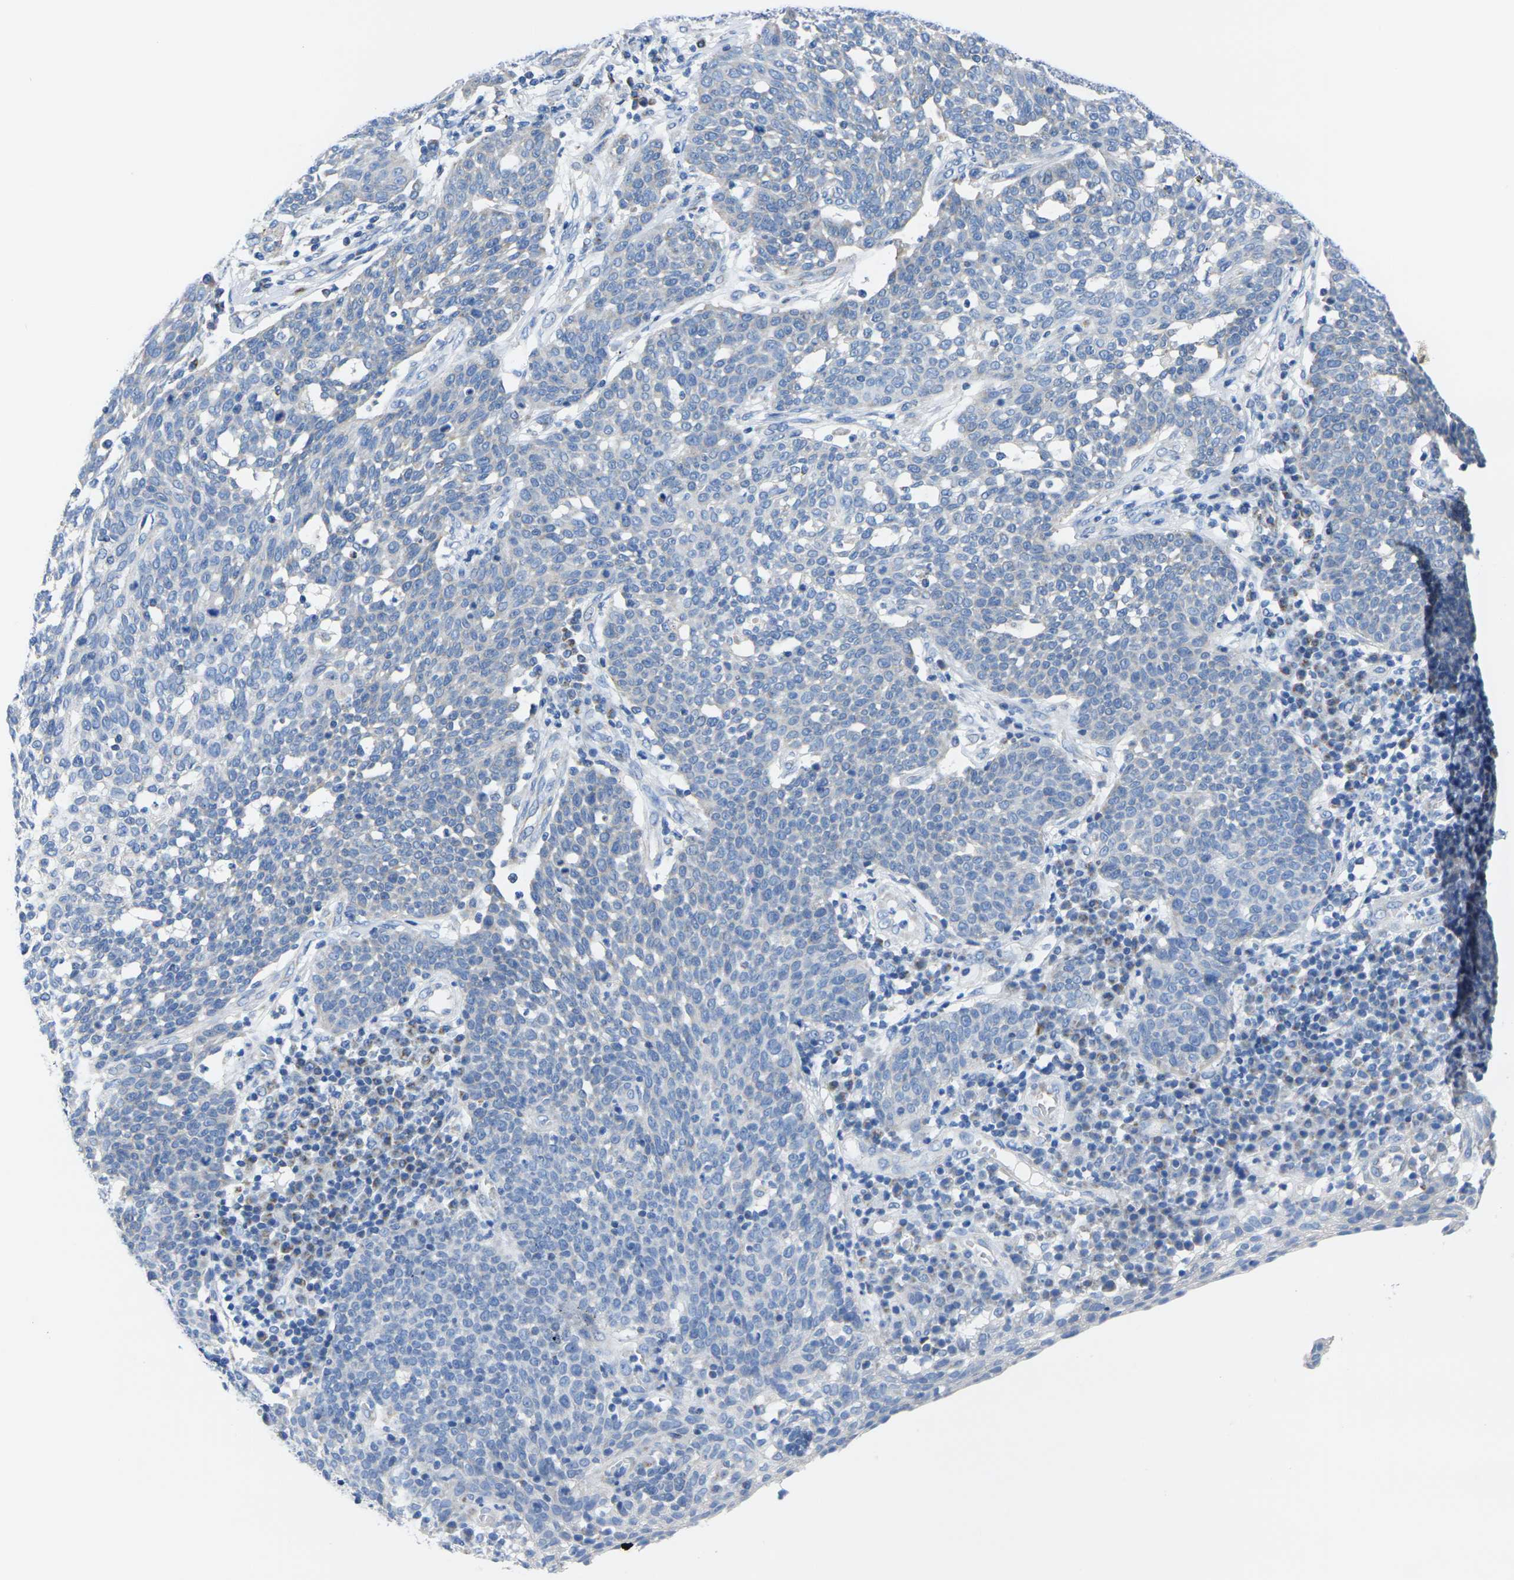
{"staining": {"intensity": "negative", "quantity": "none", "location": "none"}, "tissue": "cervical cancer", "cell_type": "Tumor cells", "image_type": "cancer", "snomed": [{"axis": "morphology", "description": "Squamous cell carcinoma, NOS"}, {"axis": "topography", "description": "Cervix"}], "caption": "Tumor cells show no significant positivity in squamous cell carcinoma (cervical). (DAB (3,3'-diaminobenzidine) immunohistochemistry with hematoxylin counter stain).", "gene": "TMEM204", "patient": {"sex": "female", "age": 34}}